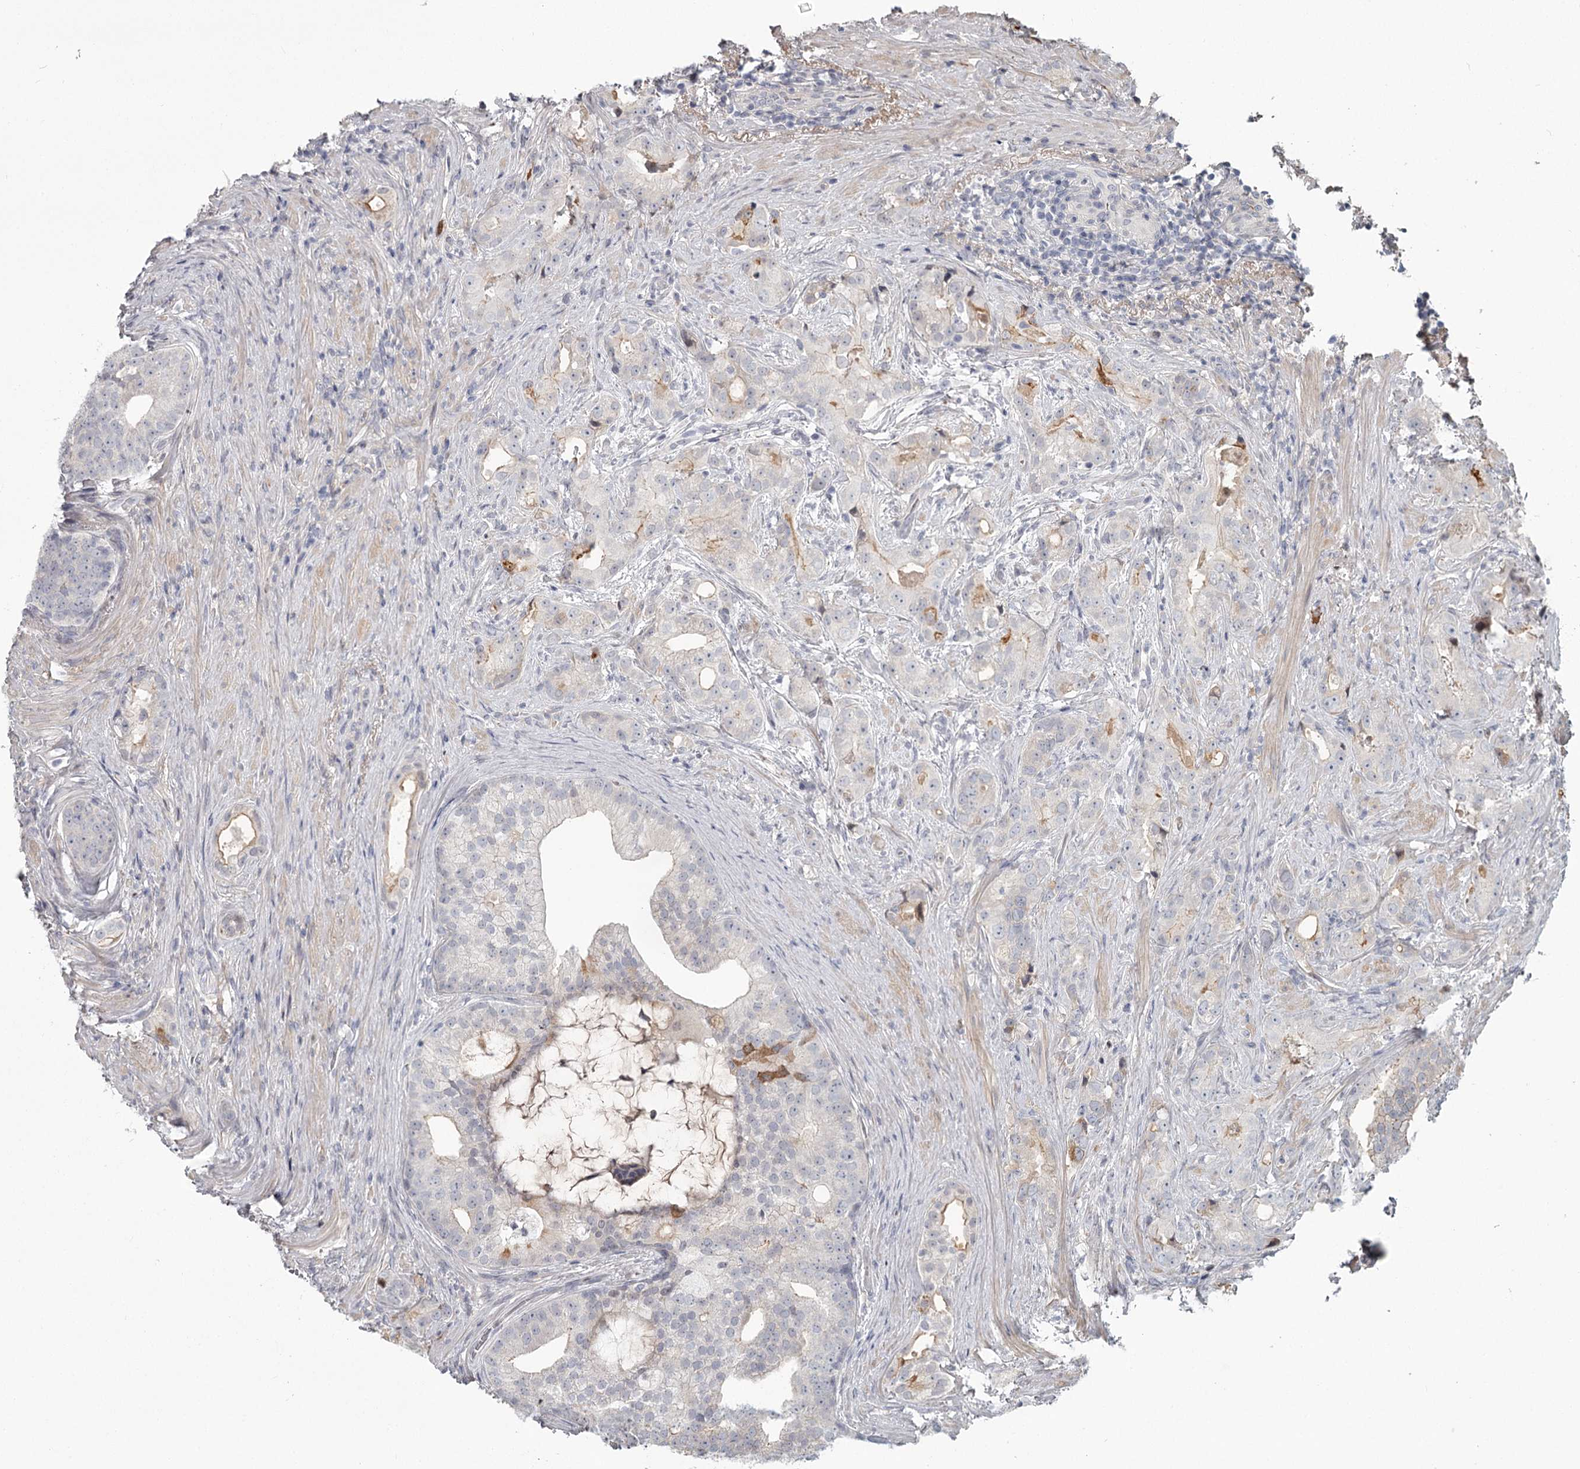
{"staining": {"intensity": "moderate", "quantity": "<25%", "location": "cytoplasmic/membranous"}, "tissue": "prostate cancer", "cell_type": "Tumor cells", "image_type": "cancer", "snomed": [{"axis": "morphology", "description": "Adenocarcinoma, Low grade"}, {"axis": "topography", "description": "Prostate"}], "caption": "A photomicrograph showing moderate cytoplasmic/membranous staining in approximately <25% of tumor cells in prostate cancer, as visualized by brown immunohistochemical staining.", "gene": "DHRS9", "patient": {"sex": "male", "age": 71}}